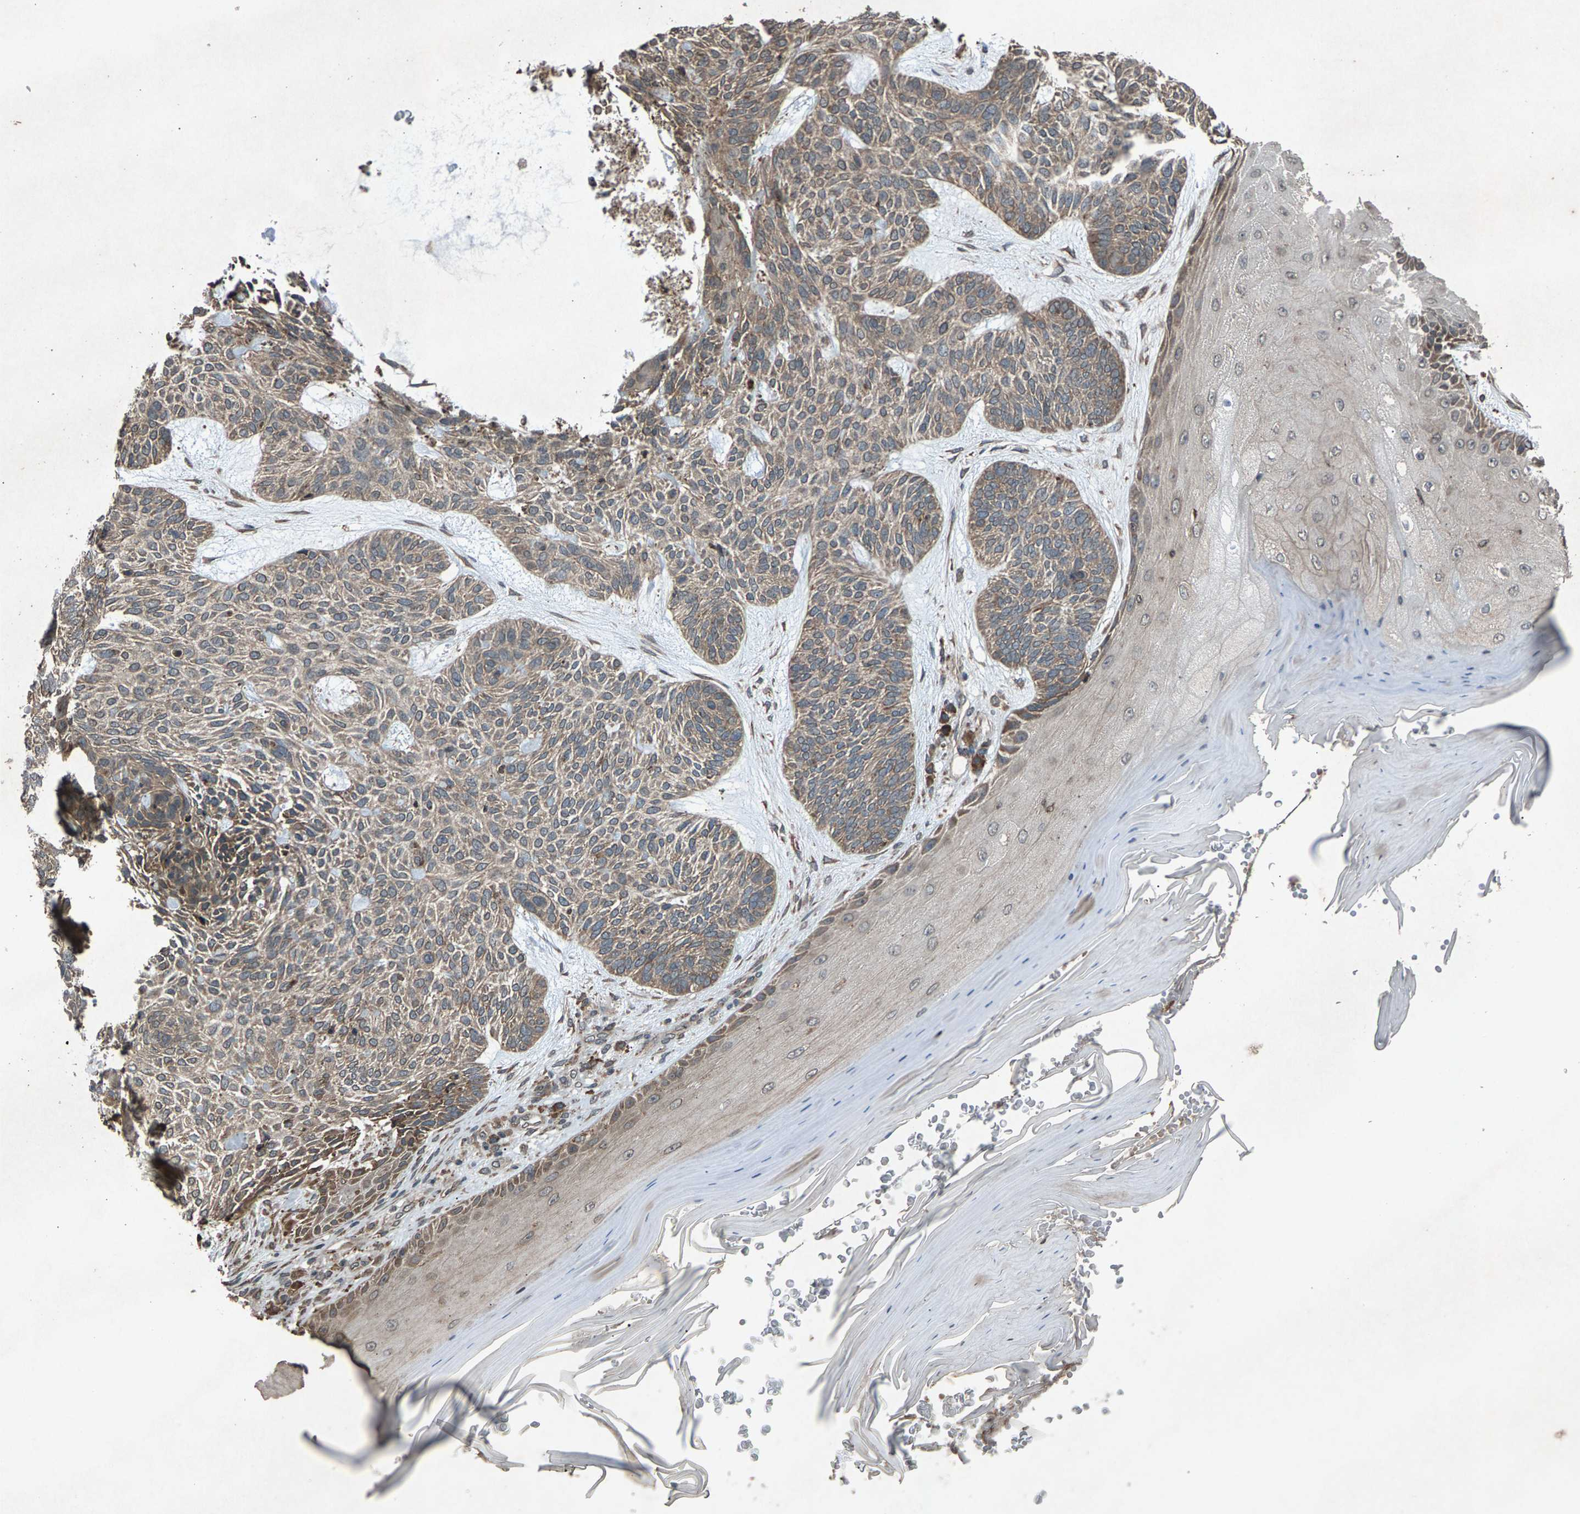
{"staining": {"intensity": "weak", "quantity": ">75%", "location": "cytoplasmic/membranous"}, "tissue": "skin cancer", "cell_type": "Tumor cells", "image_type": "cancer", "snomed": [{"axis": "morphology", "description": "Basal cell carcinoma"}, {"axis": "topography", "description": "Skin"}], "caption": "Immunohistochemical staining of human basal cell carcinoma (skin) demonstrates low levels of weak cytoplasmic/membranous protein positivity in approximately >75% of tumor cells.", "gene": "CALR", "patient": {"sex": "male", "age": 55}}